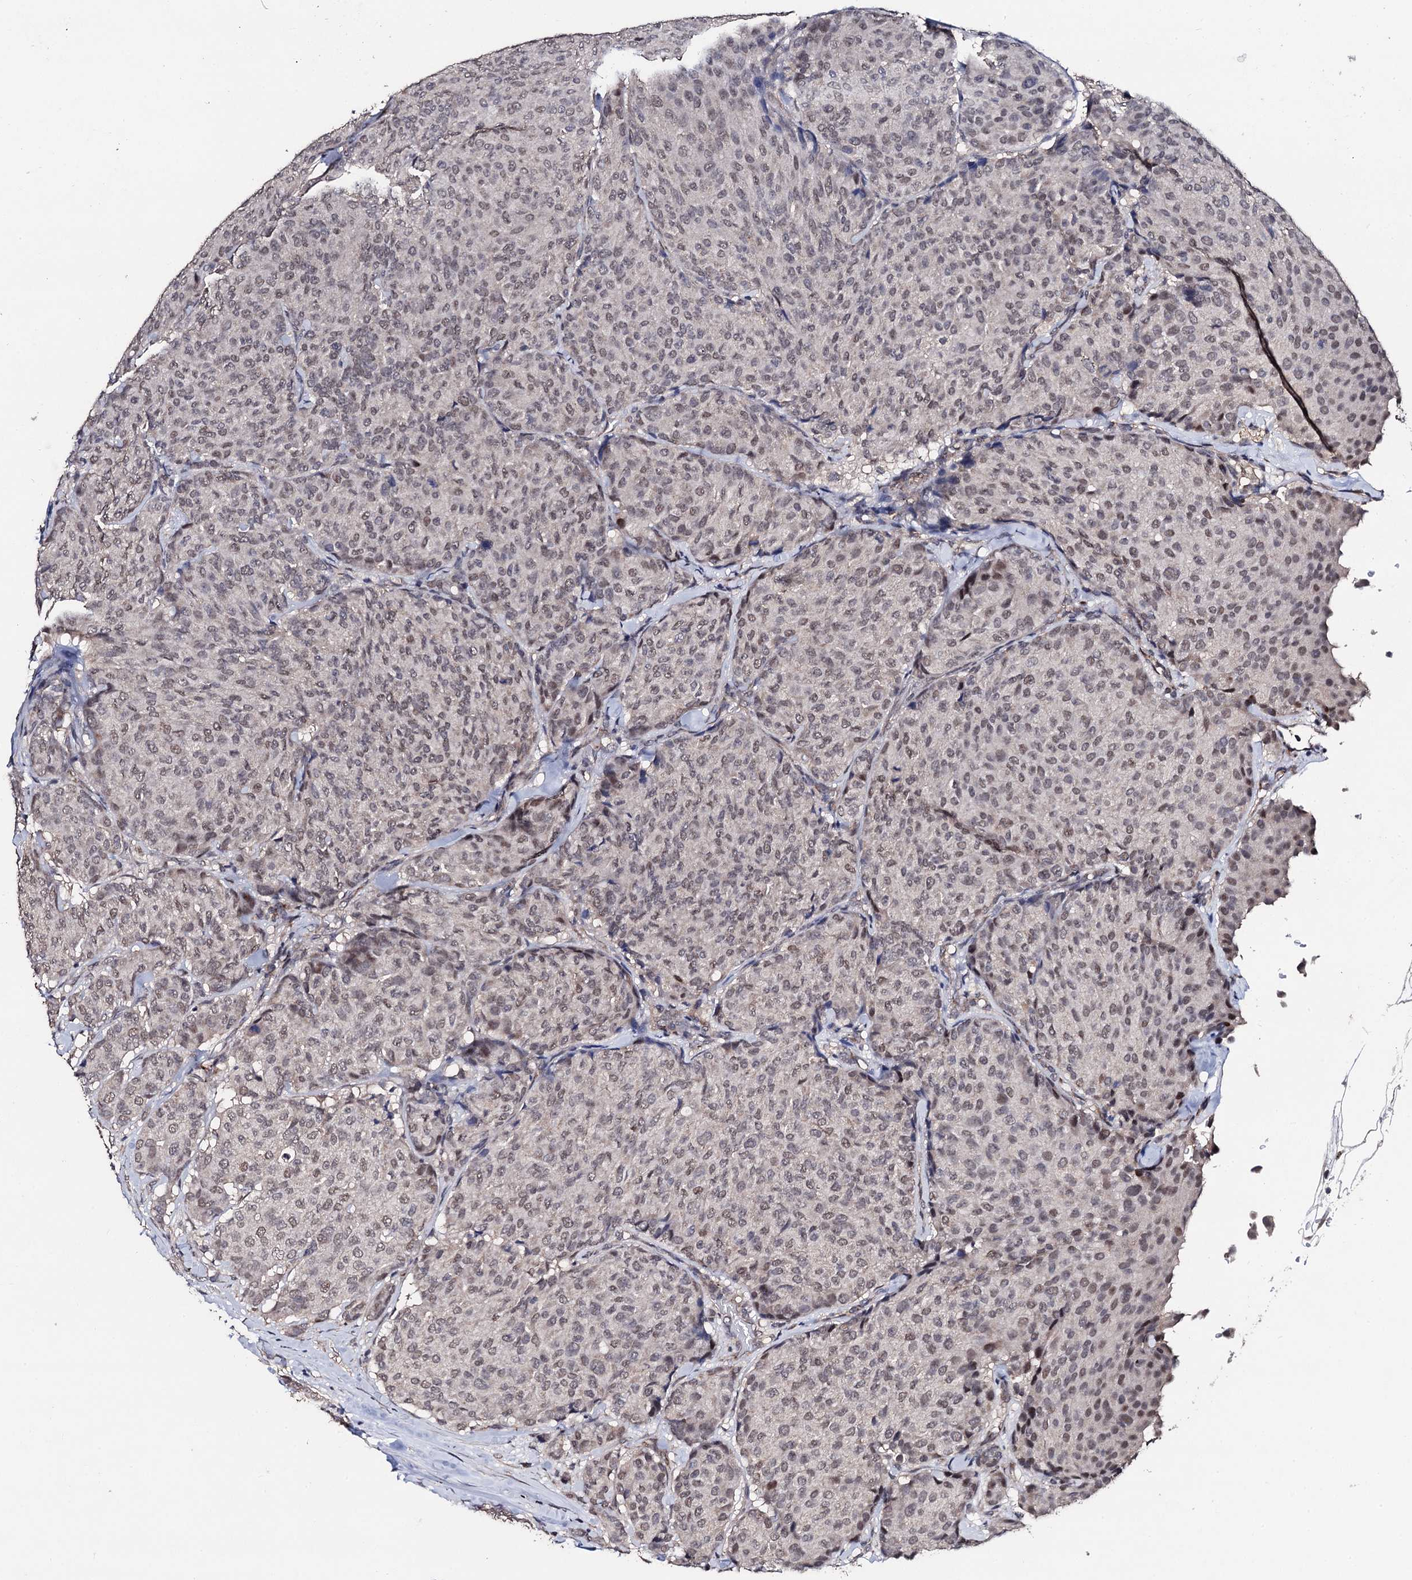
{"staining": {"intensity": "weak", "quantity": ">75%", "location": "nuclear"}, "tissue": "breast cancer", "cell_type": "Tumor cells", "image_type": "cancer", "snomed": [{"axis": "morphology", "description": "Duct carcinoma"}, {"axis": "topography", "description": "Breast"}], "caption": "Breast cancer was stained to show a protein in brown. There is low levels of weak nuclear staining in approximately >75% of tumor cells.", "gene": "PPTC7", "patient": {"sex": "female", "age": 75}}